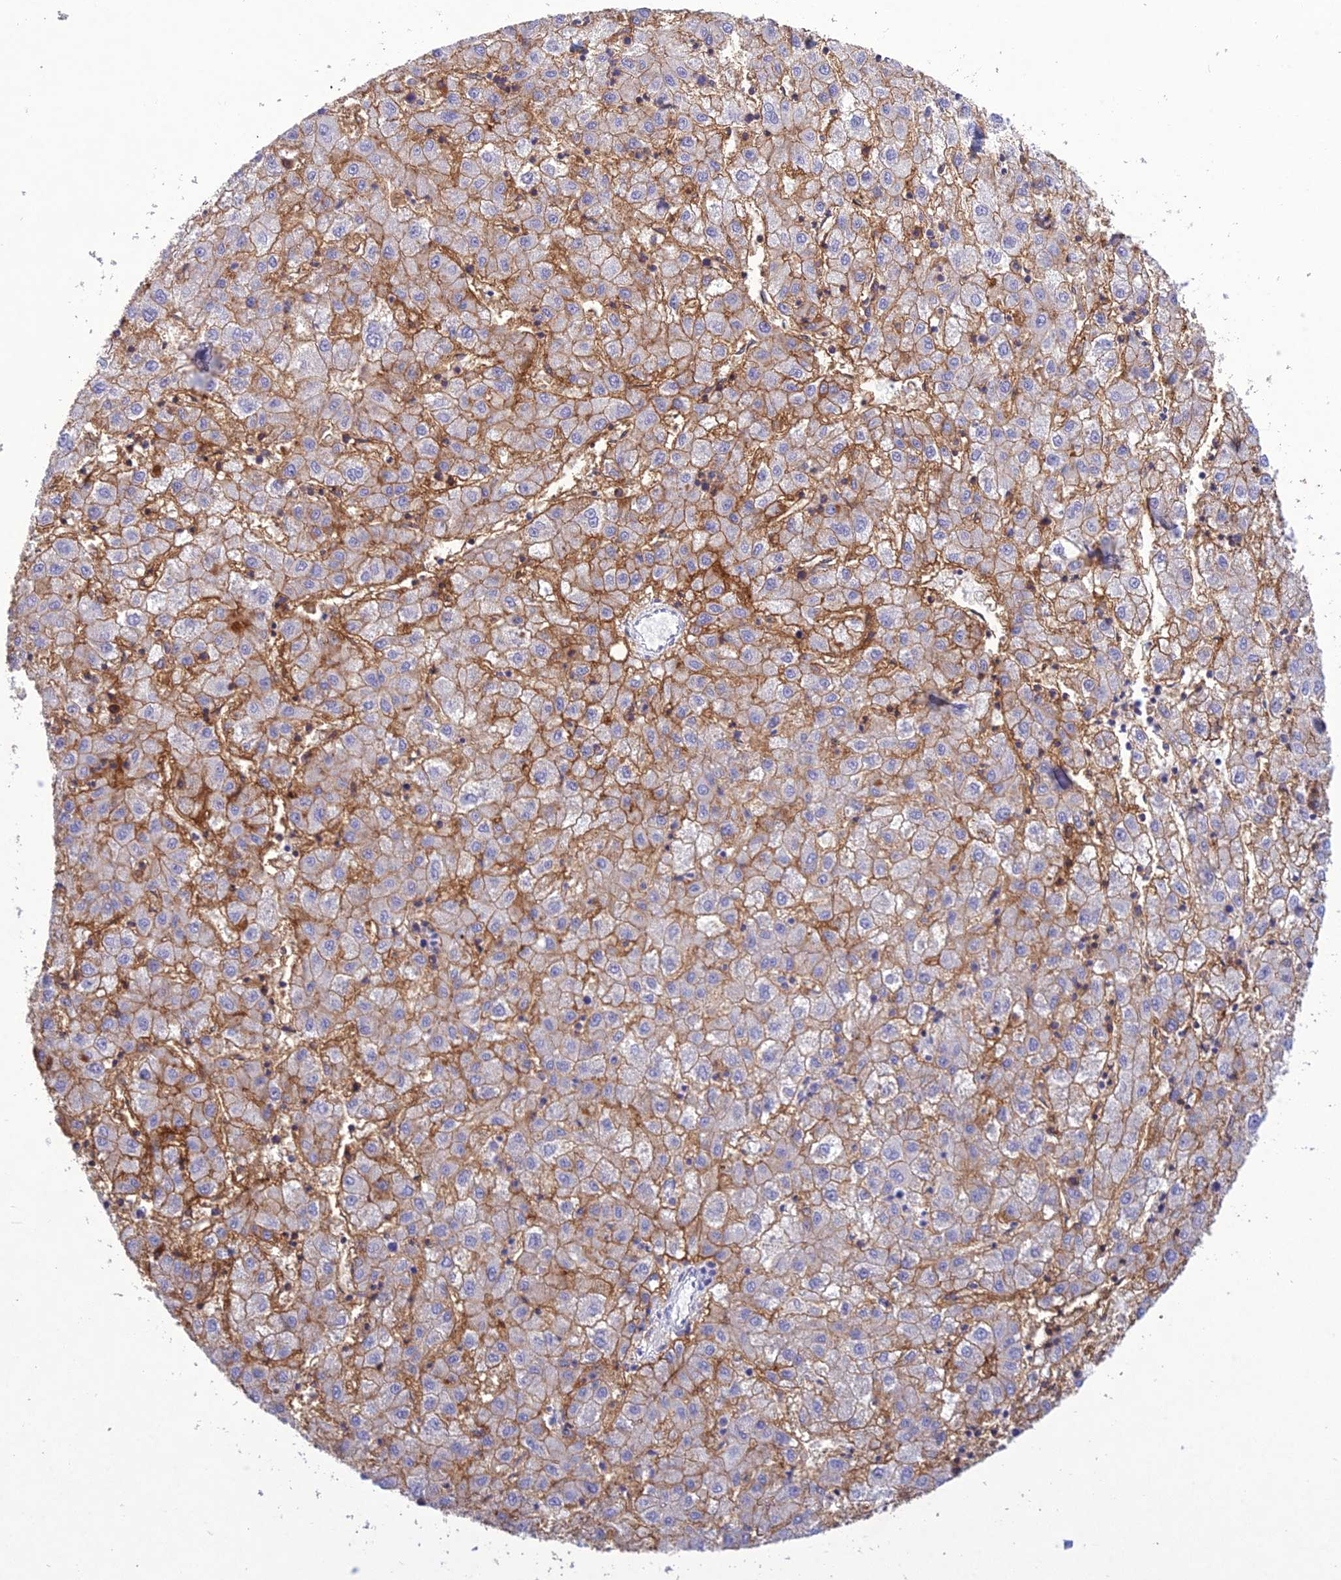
{"staining": {"intensity": "moderate", "quantity": "25%-75%", "location": "cytoplasmic/membranous"}, "tissue": "liver cancer", "cell_type": "Tumor cells", "image_type": "cancer", "snomed": [{"axis": "morphology", "description": "Carcinoma, Hepatocellular, NOS"}, {"axis": "topography", "description": "Liver"}], "caption": "An image showing moderate cytoplasmic/membranous positivity in about 25%-75% of tumor cells in hepatocellular carcinoma (liver), as visualized by brown immunohistochemical staining.", "gene": "SLC13A5", "patient": {"sex": "male", "age": 72}}